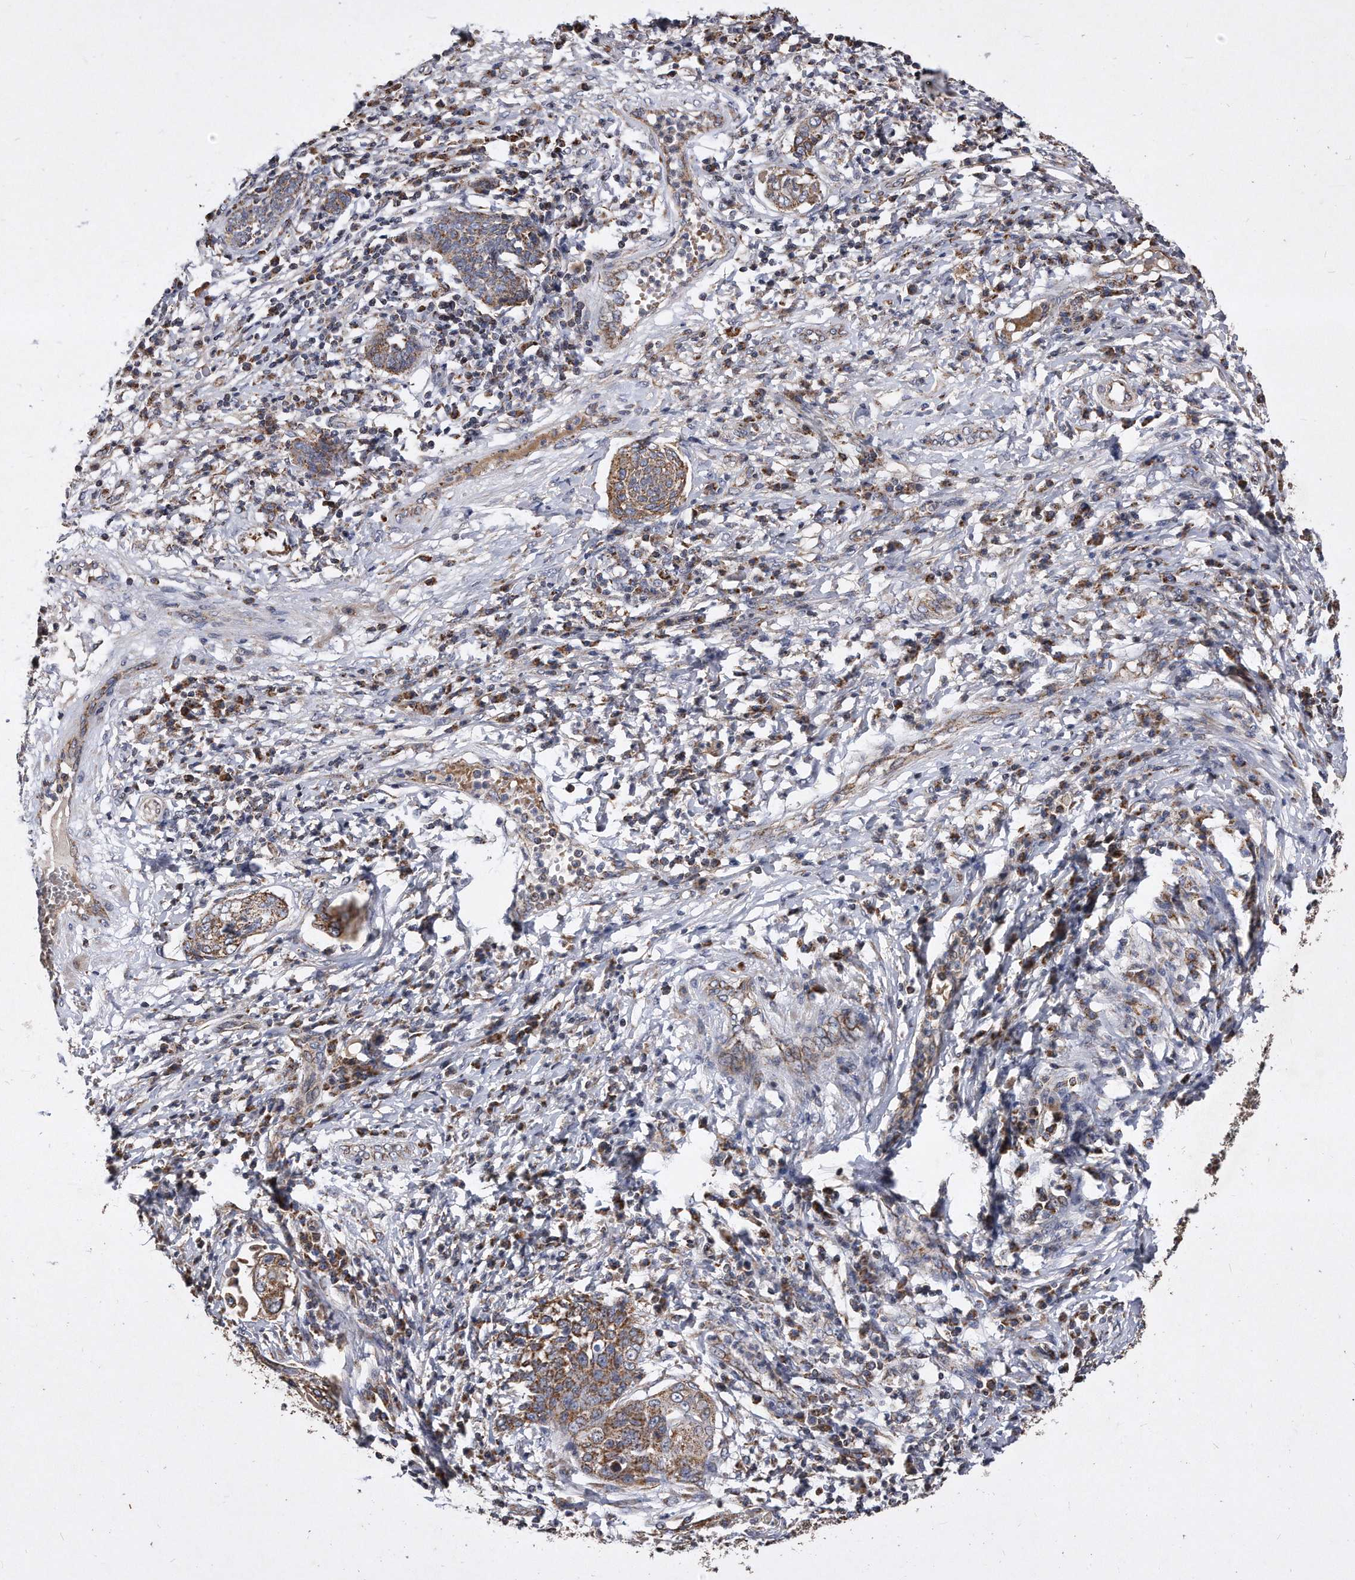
{"staining": {"intensity": "moderate", "quantity": ">75%", "location": "cytoplasmic/membranous"}, "tissue": "cervical cancer", "cell_type": "Tumor cells", "image_type": "cancer", "snomed": [{"axis": "morphology", "description": "Squamous cell carcinoma, NOS"}, {"axis": "topography", "description": "Cervix"}], "caption": "Immunohistochemistry (IHC) histopathology image of neoplastic tissue: human cervical cancer (squamous cell carcinoma) stained using immunohistochemistry displays medium levels of moderate protein expression localized specifically in the cytoplasmic/membranous of tumor cells, appearing as a cytoplasmic/membranous brown color.", "gene": "PPP5C", "patient": {"sex": "female", "age": 34}}